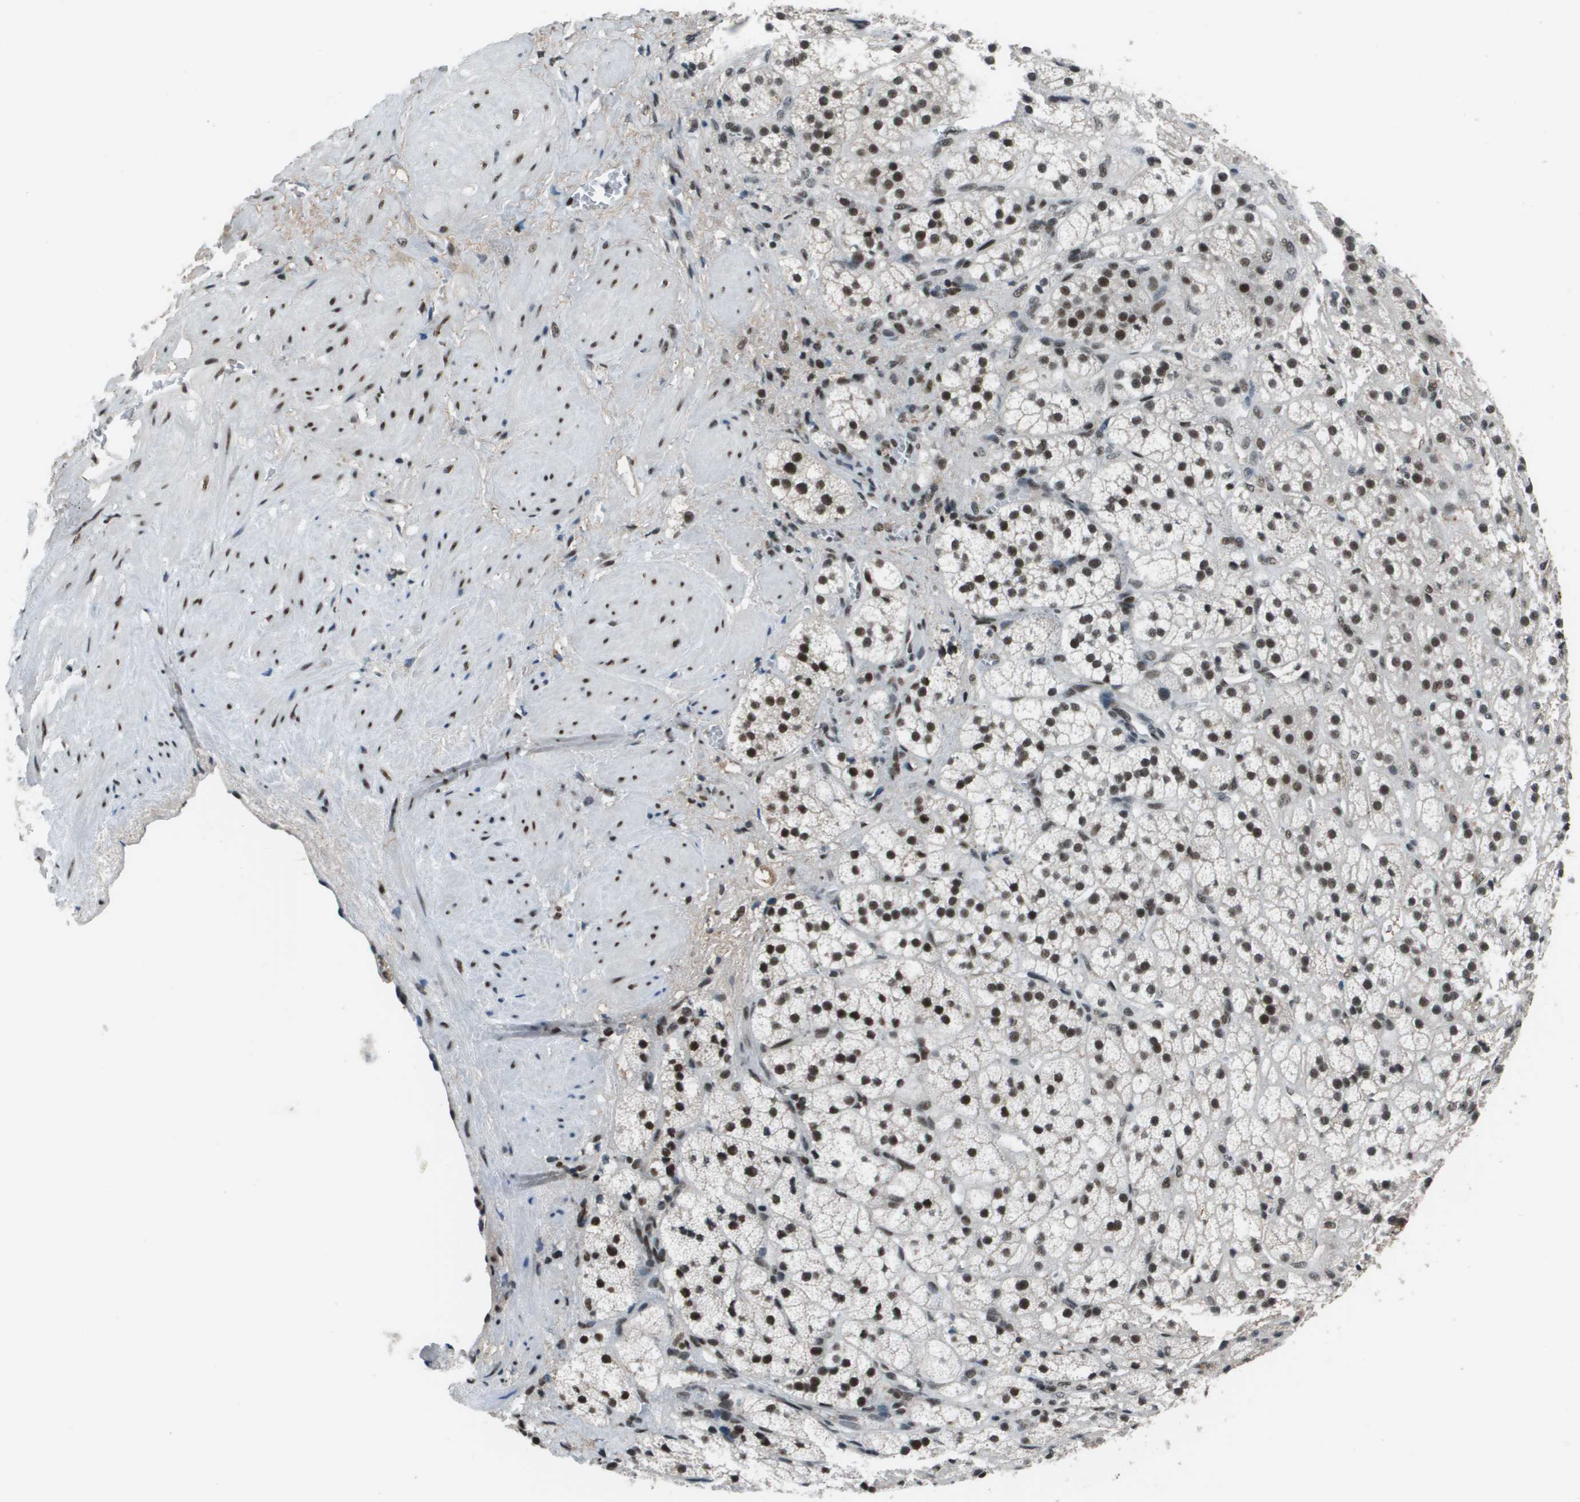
{"staining": {"intensity": "strong", "quantity": ">75%", "location": "nuclear"}, "tissue": "adrenal gland", "cell_type": "Glandular cells", "image_type": "normal", "snomed": [{"axis": "morphology", "description": "Normal tissue, NOS"}, {"axis": "topography", "description": "Adrenal gland"}], "caption": "A high amount of strong nuclear expression is seen in about >75% of glandular cells in benign adrenal gland. (DAB IHC with brightfield microscopy, high magnification).", "gene": "THRAP3", "patient": {"sex": "male", "age": 56}}